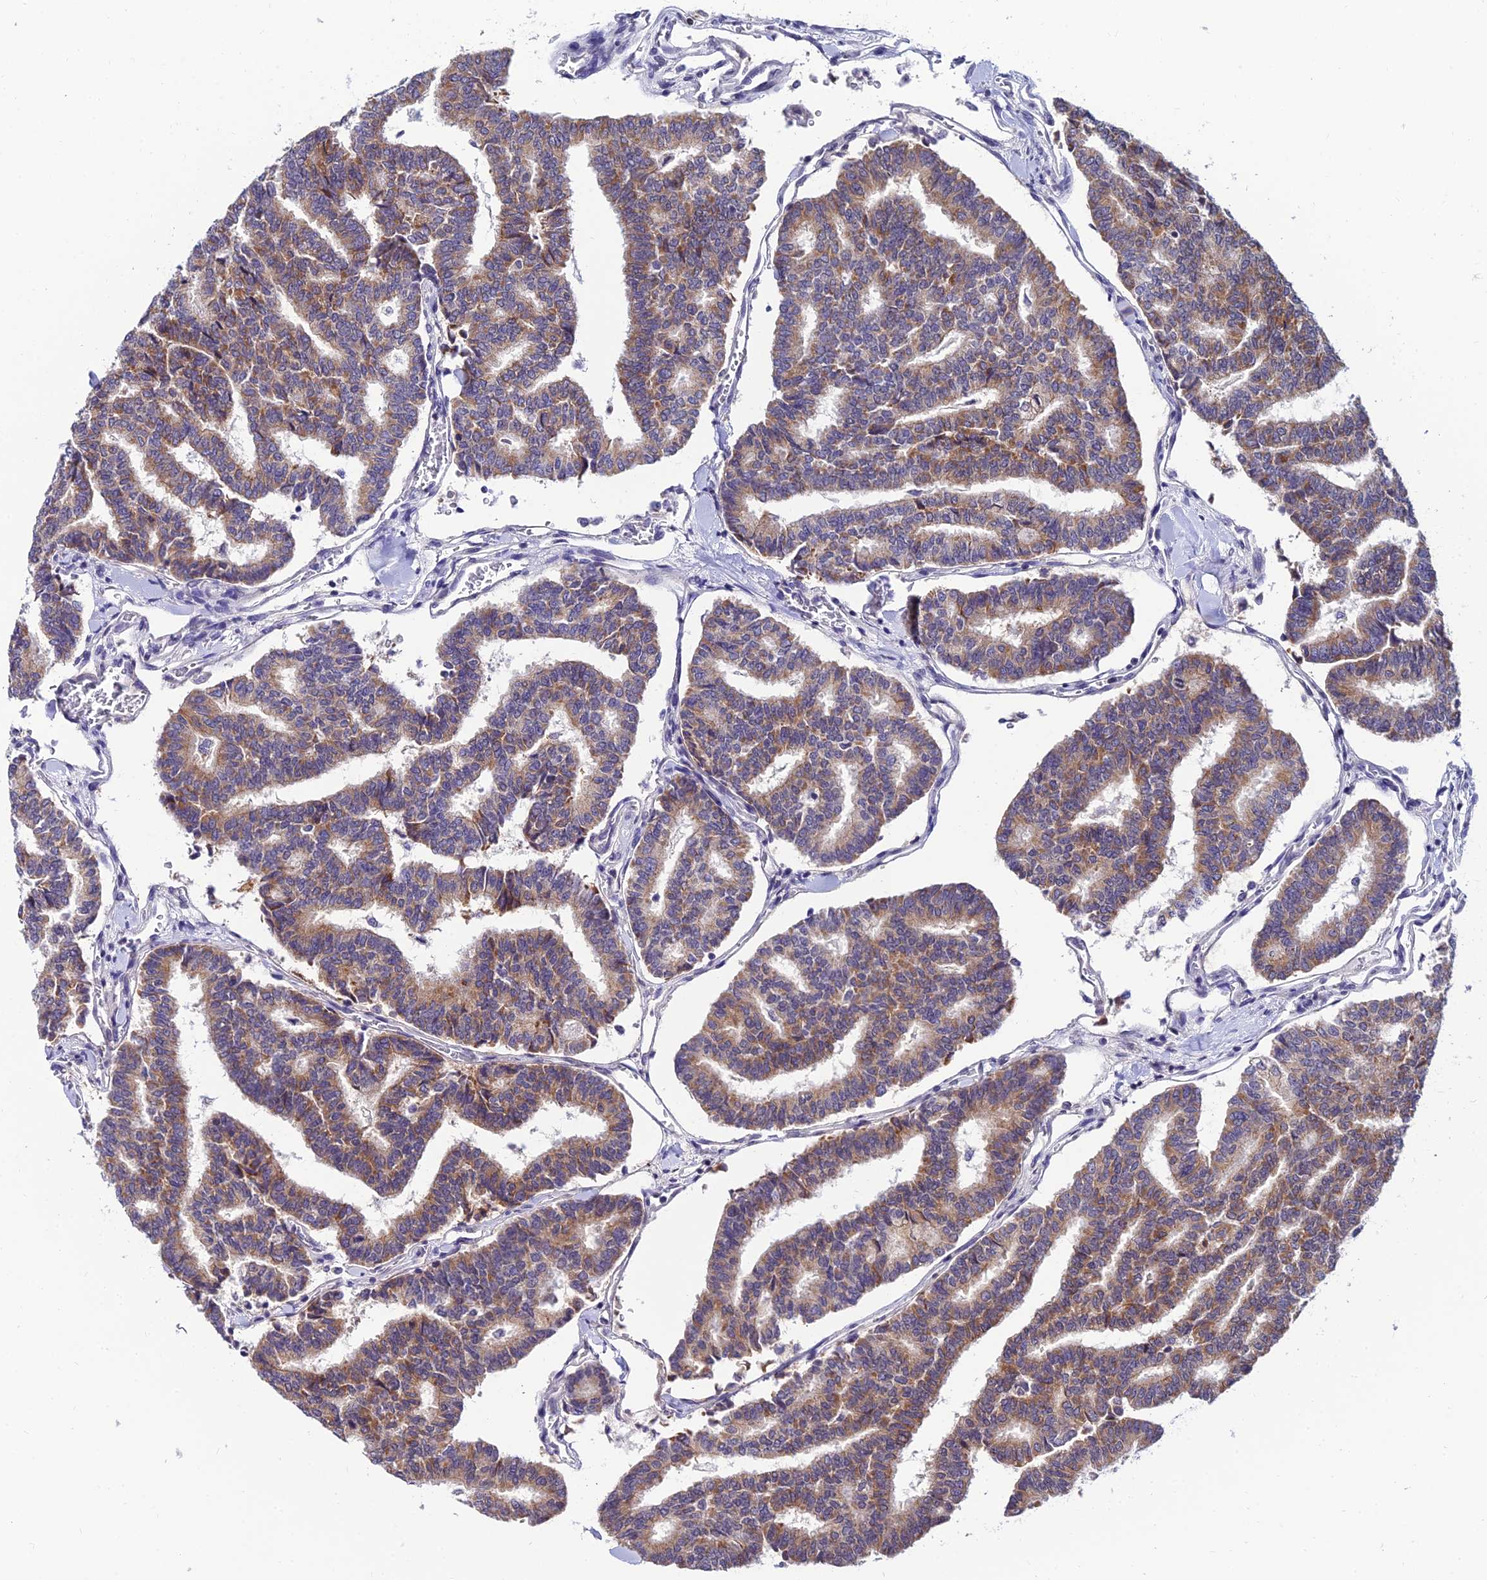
{"staining": {"intensity": "moderate", "quantity": ">75%", "location": "cytoplasmic/membranous"}, "tissue": "thyroid cancer", "cell_type": "Tumor cells", "image_type": "cancer", "snomed": [{"axis": "morphology", "description": "Papillary adenocarcinoma, NOS"}, {"axis": "topography", "description": "Thyroid gland"}], "caption": "The image displays immunohistochemical staining of thyroid cancer (papillary adenocarcinoma). There is moderate cytoplasmic/membranous staining is seen in approximately >75% of tumor cells. (brown staining indicates protein expression, while blue staining denotes nuclei).", "gene": "CDNF", "patient": {"sex": "female", "age": 35}}